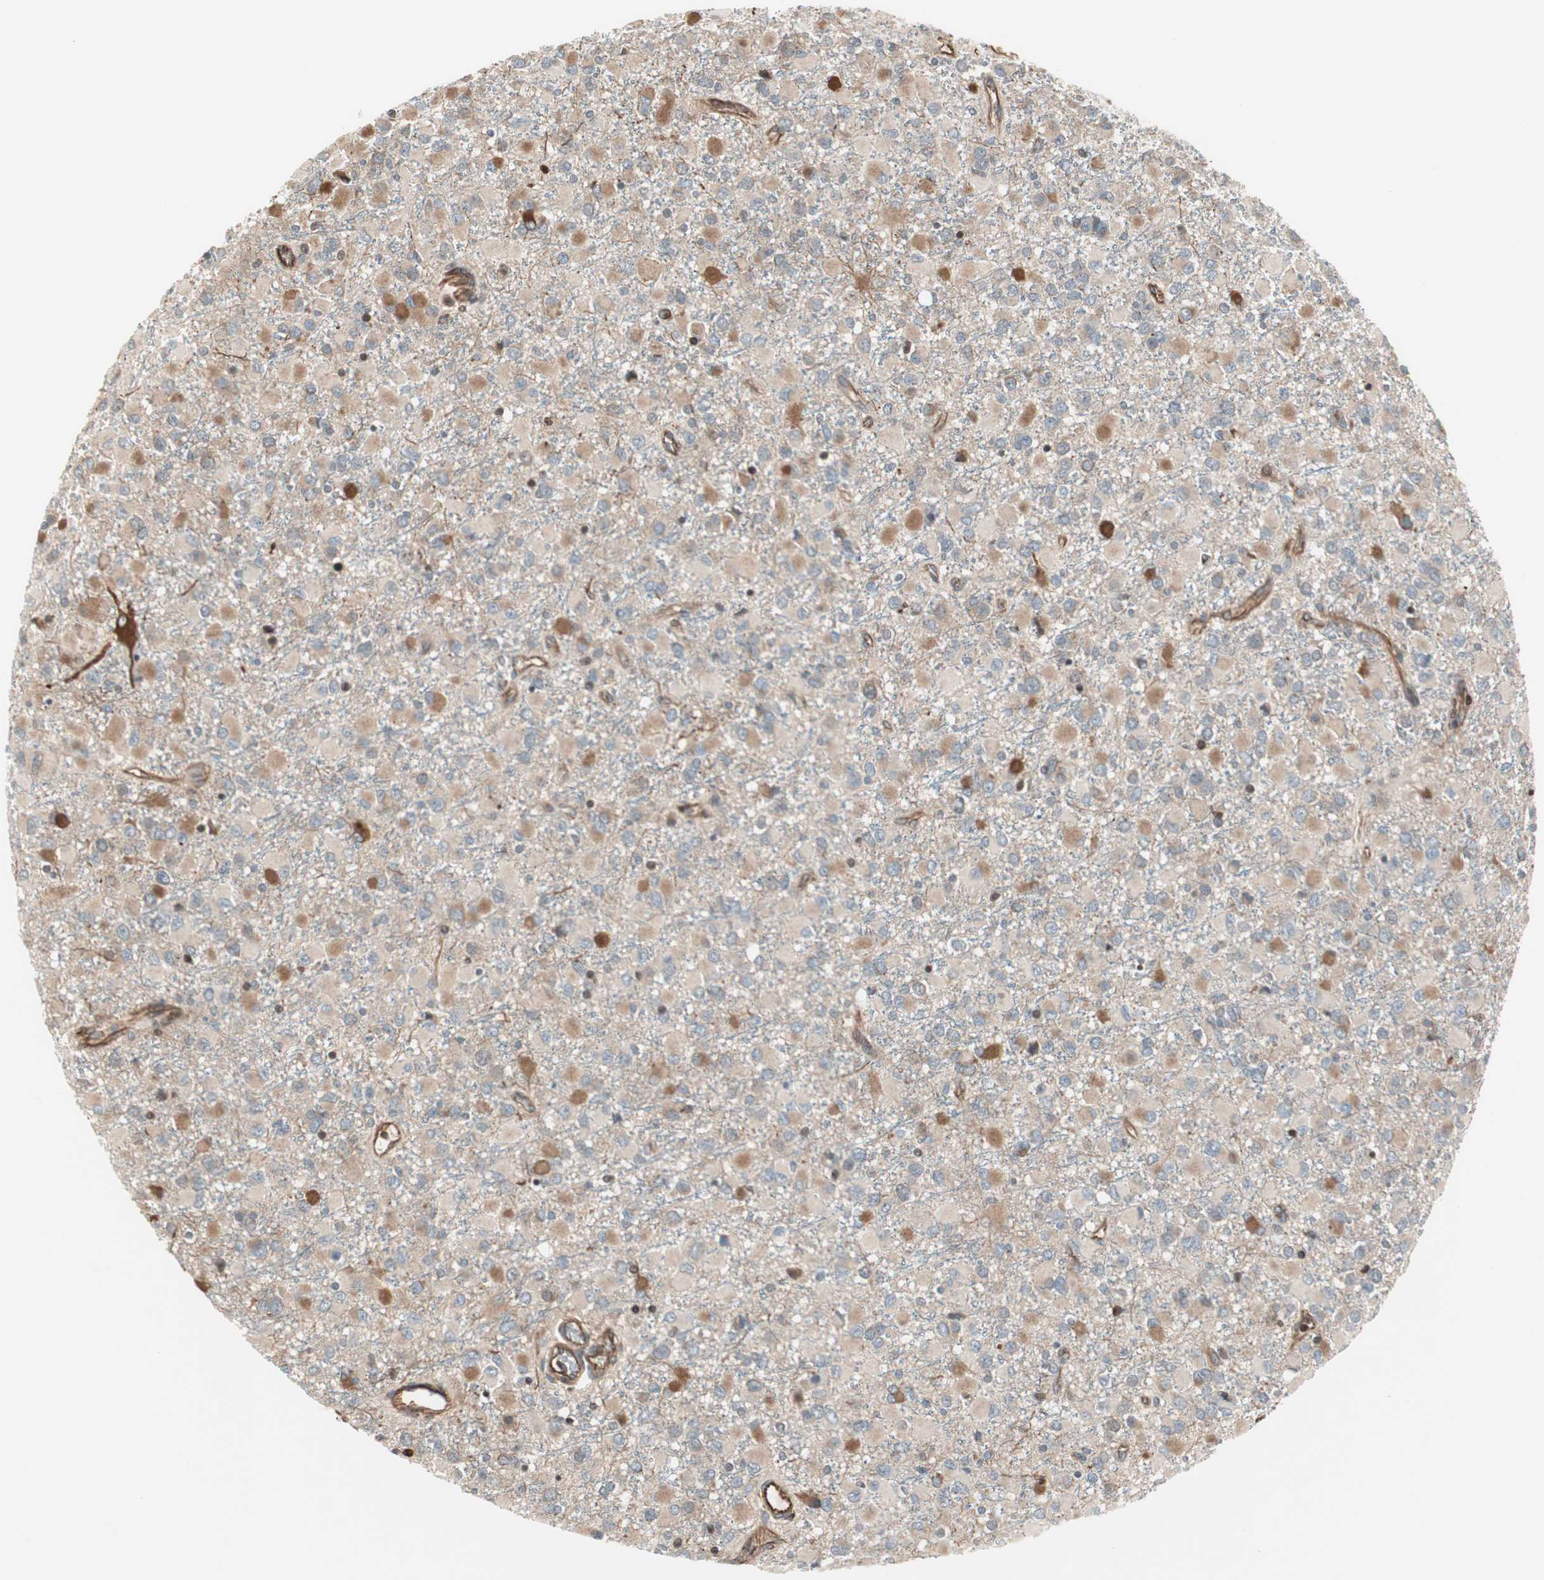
{"staining": {"intensity": "weak", "quantity": "25%-75%", "location": "cytoplasmic/membranous"}, "tissue": "glioma", "cell_type": "Tumor cells", "image_type": "cancer", "snomed": [{"axis": "morphology", "description": "Glioma, malignant, Low grade"}, {"axis": "topography", "description": "Brain"}], "caption": "Malignant low-grade glioma tissue displays weak cytoplasmic/membranous staining in about 25%-75% of tumor cells, visualized by immunohistochemistry. The staining was performed using DAB (3,3'-diaminobenzidine), with brown indicating positive protein expression. Nuclei are stained blue with hematoxylin.", "gene": "MAD2L2", "patient": {"sex": "male", "age": 42}}